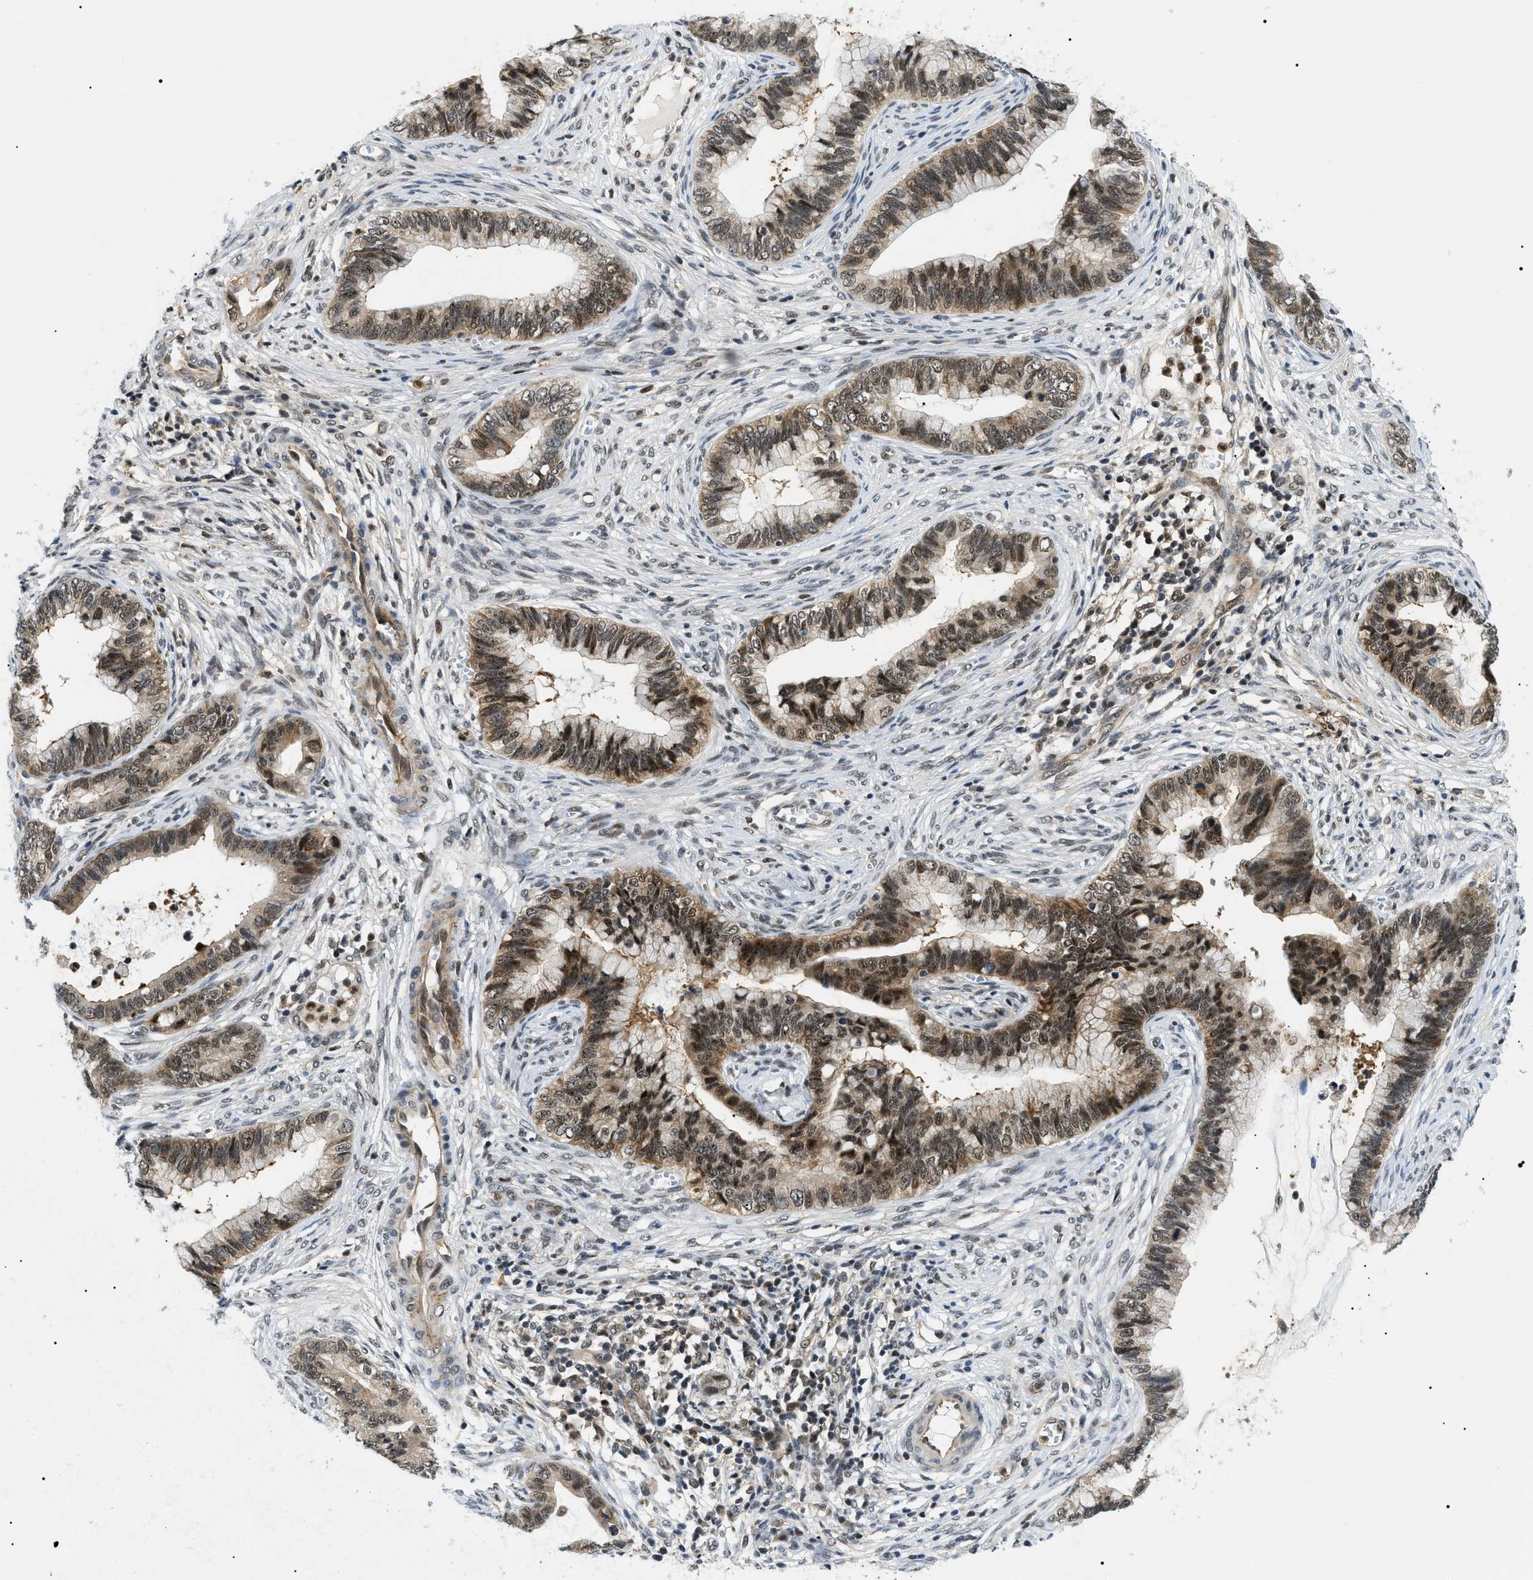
{"staining": {"intensity": "moderate", "quantity": ">75%", "location": "nuclear"}, "tissue": "cervical cancer", "cell_type": "Tumor cells", "image_type": "cancer", "snomed": [{"axis": "morphology", "description": "Adenocarcinoma, NOS"}, {"axis": "topography", "description": "Cervix"}], "caption": "This is an image of immunohistochemistry staining of cervical adenocarcinoma, which shows moderate staining in the nuclear of tumor cells.", "gene": "RBM15", "patient": {"sex": "female", "age": 44}}